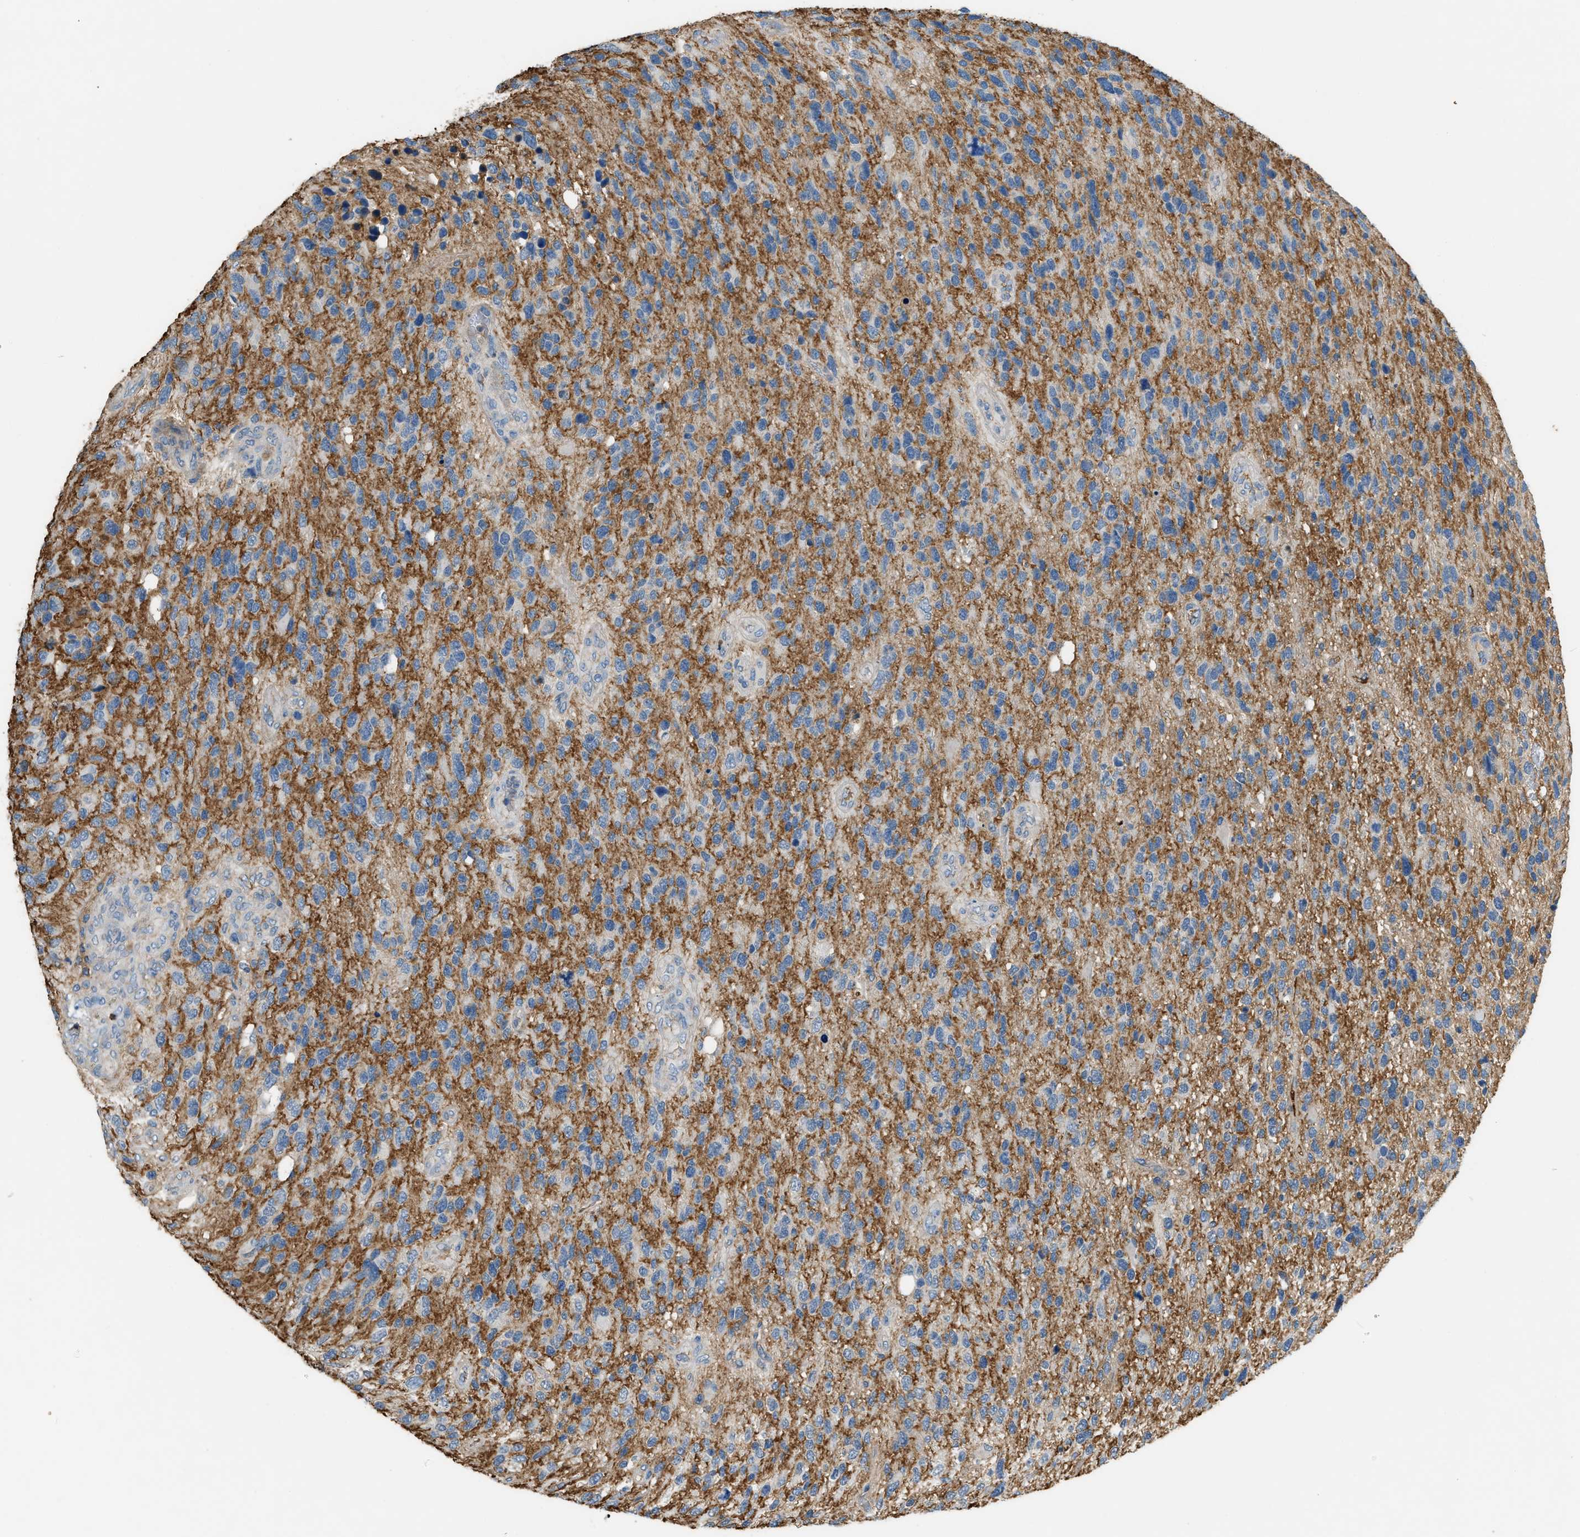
{"staining": {"intensity": "negative", "quantity": "none", "location": "none"}, "tissue": "glioma", "cell_type": "Tumor cells", "image_type": "cancer", "snomed": [{"axis": "morphology", "description": "Glioma, malignant, High grade"}, {"axis": "topography", "description": "Brain"}], "caption": "IHC of malignant glioma (high-grade) demonstrates no expression in tumor cells. Brightfield microscopy of IHC stained with DAB (brown) and hematoxylin (blue), captured at high magnification.", "gene": "STC1", "patient": {"sex": "female", "age": 58}}